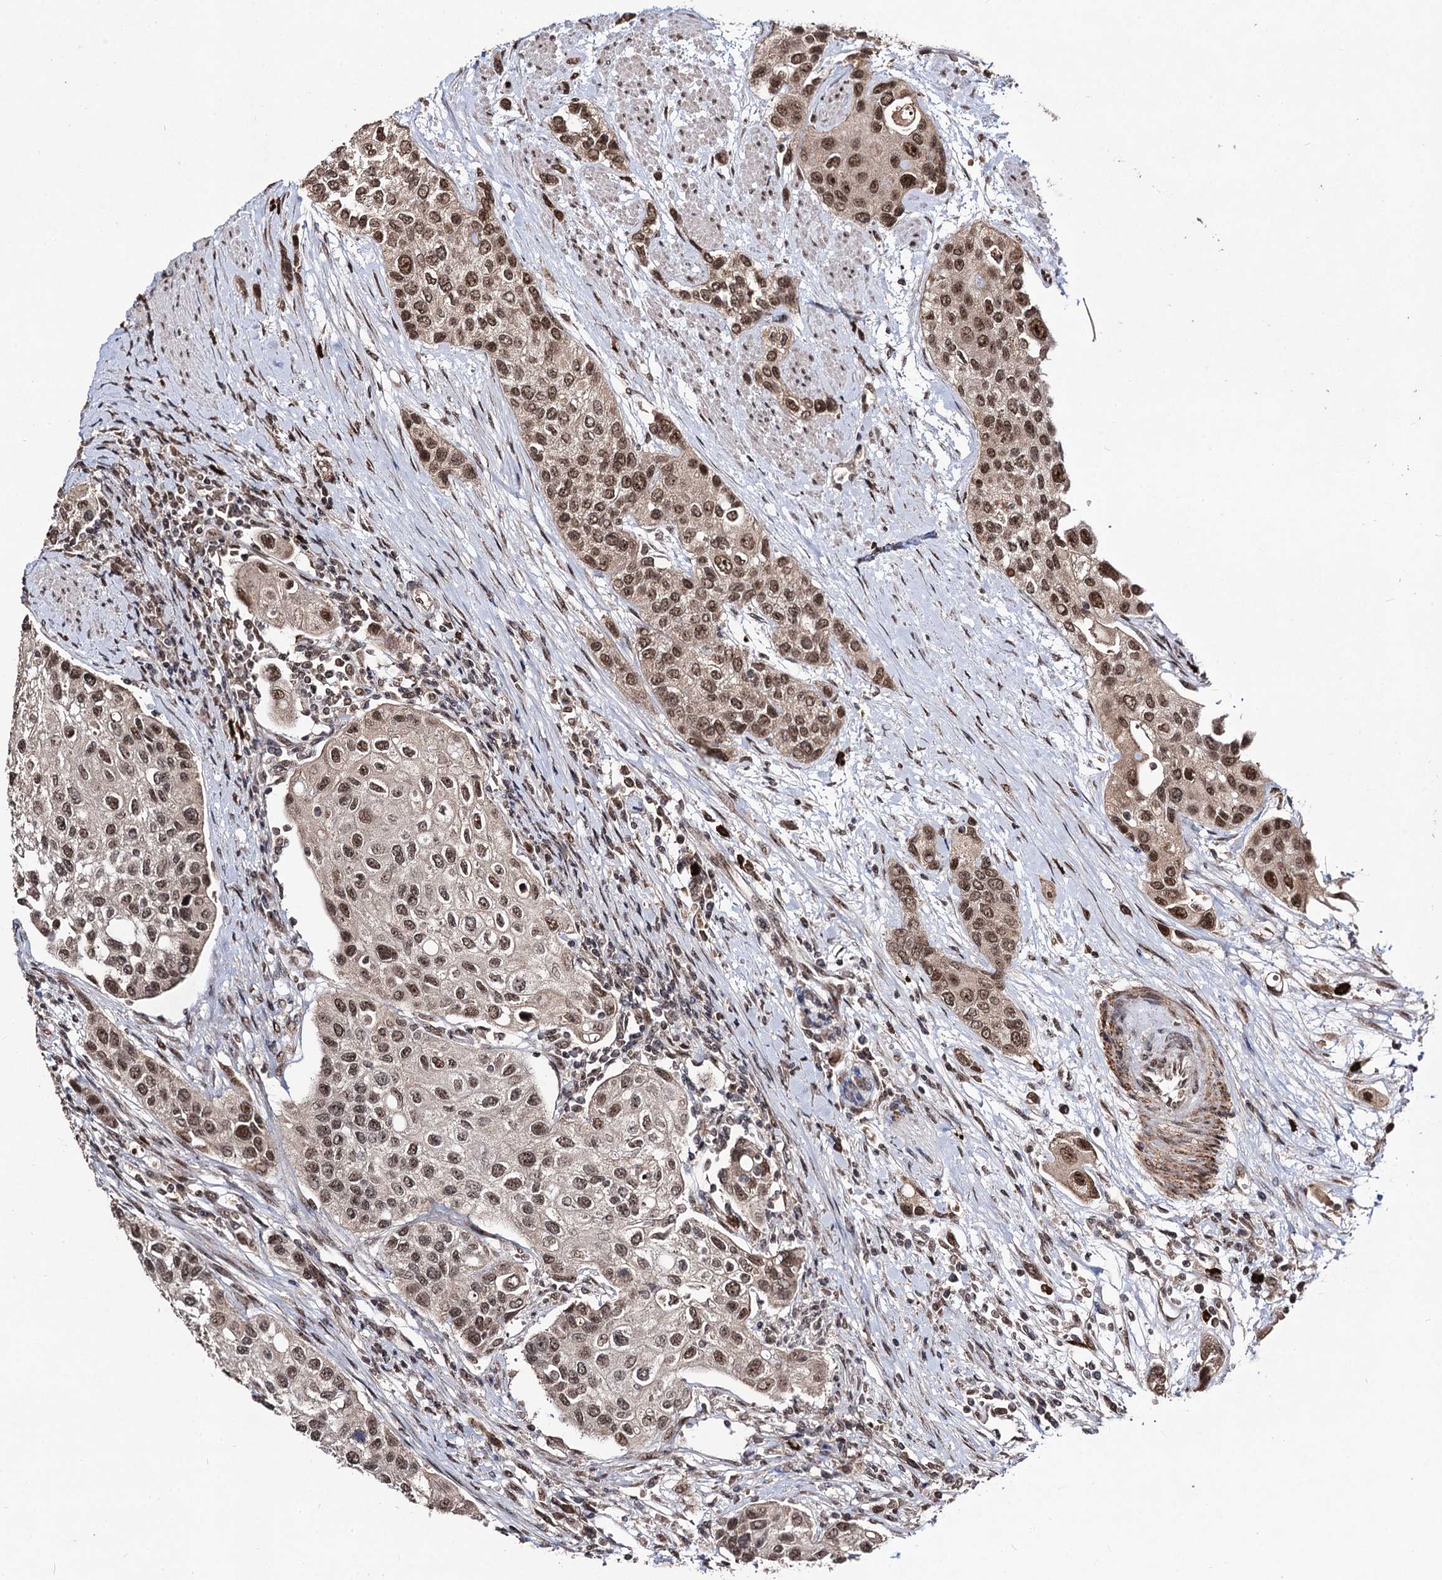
{"staining": {"intensity": "moderate", "quantity": ">75%", "location": "nuclear"}, "tissue": "urothelial cancer", "cell_type": "Tumor cells", "image_type": "cancer", "snomed": [{"axis": "morphology", "description": "Normal tissue, NOS"}, {"axis": "morphology", "description": "Urothelial carcinoma, High grade"}, {"axis": "topography", "description": "Vascular tissue"}, {"axis": "topography", "description": "Urinary bladder"}], "caption": "Tumor cells show medium levels of moderate nuclear staining in approximately >75% of cells in urothelial cancer.", "gene": "SFSWAP", "patient": {"sex": "female", "age": 56}}